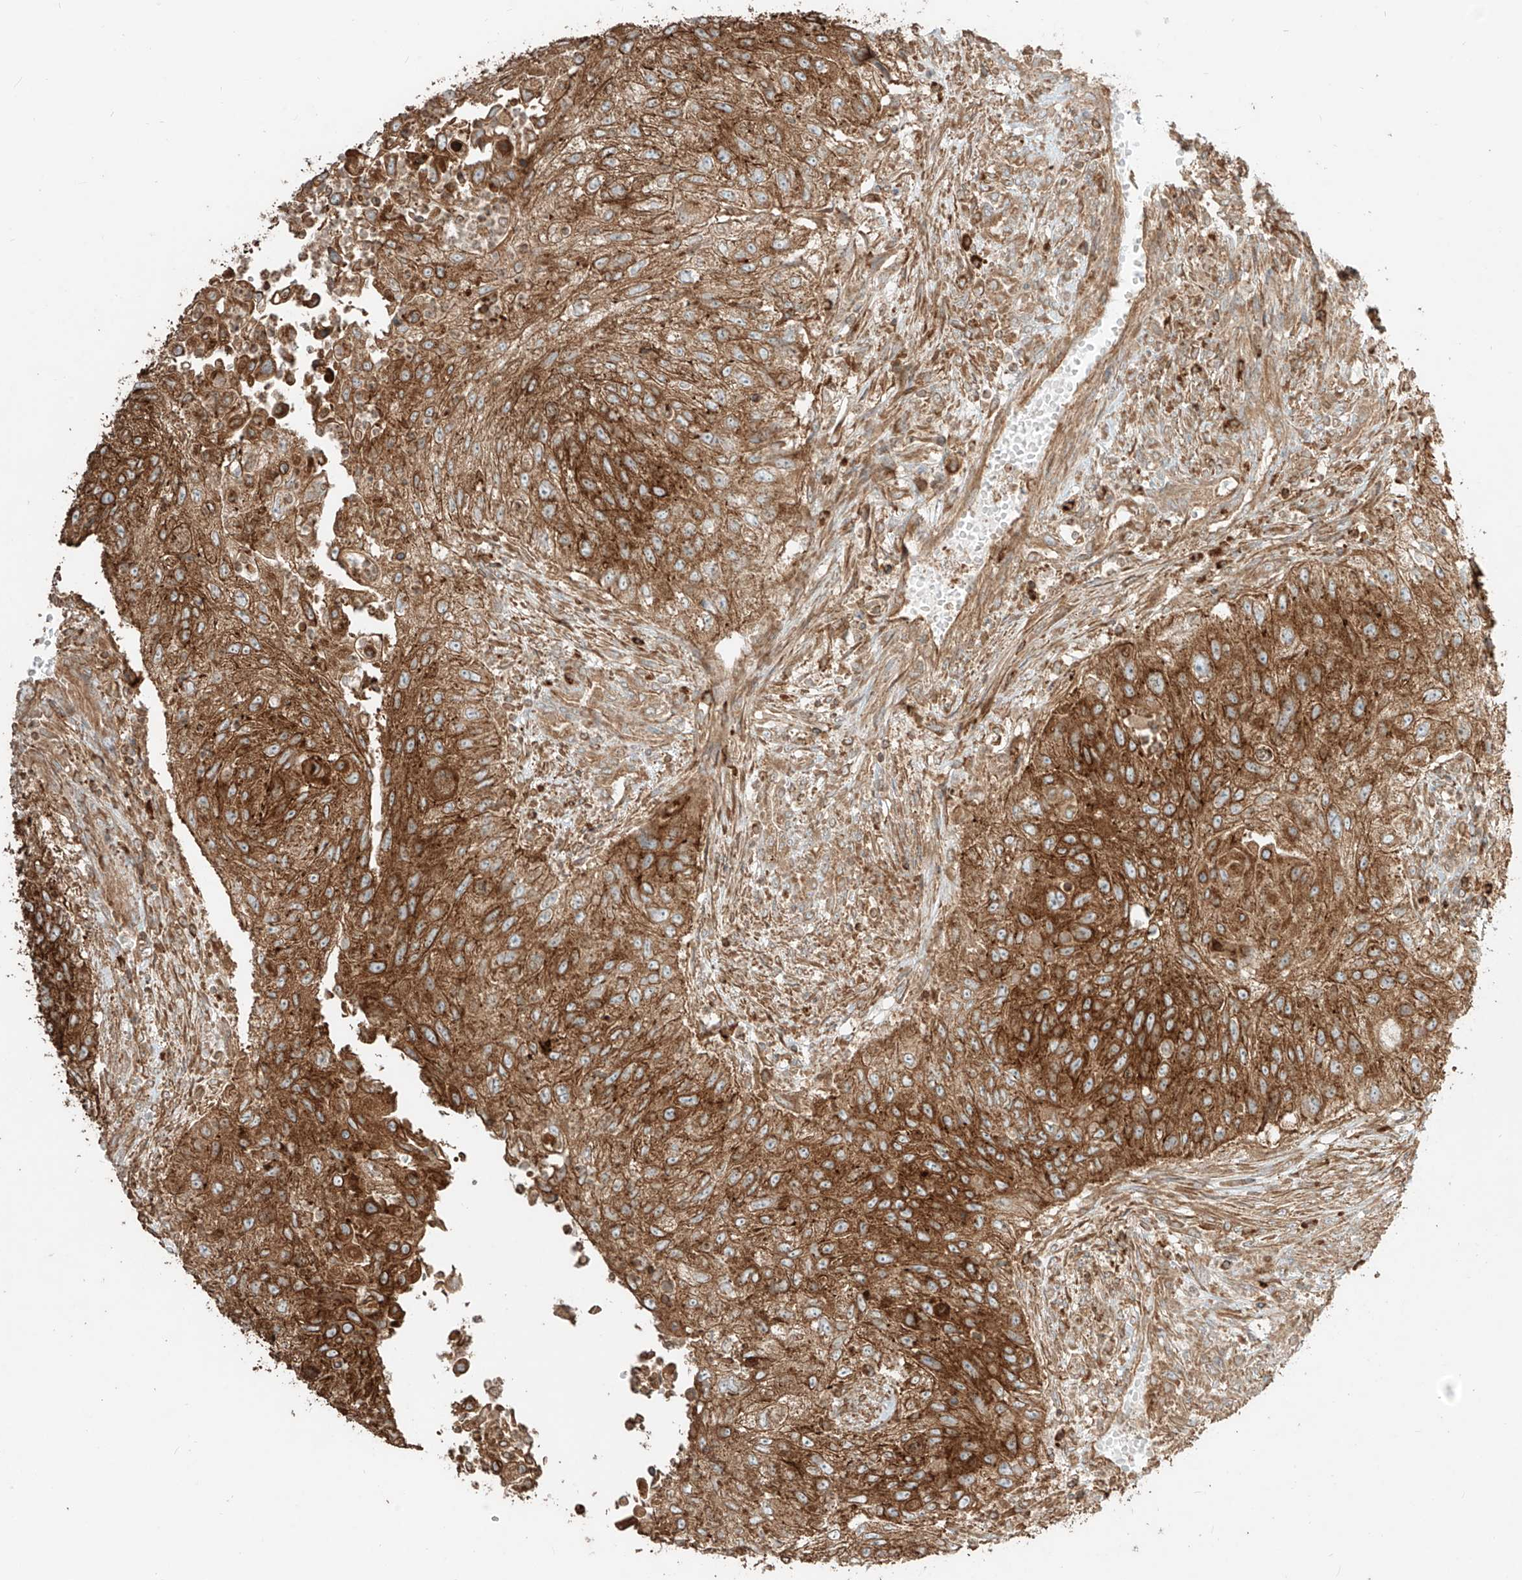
{"staining": {"intensity": "strong", "quantity": ">75%", "location": "cytoplasmic/membranous"}, "tissue": "urothelial cancer", "cell_type": "Tumor cells", "image_type": "cancer", "snomed": [{"axis": "morphology", "description": "Urothelial carcinoma, High grade"}, {"axis": "topography", "description": "Urinary bladder"}], "caption": "Human urothelial carcinoma (high-grade) stained for a protein (brown) exhibits strong cytoplasmic/membranous positive staining in approximately >75% of tumor cells.", "gene": "CCDC115", "patient": {"sex": "female", "age": 60}}